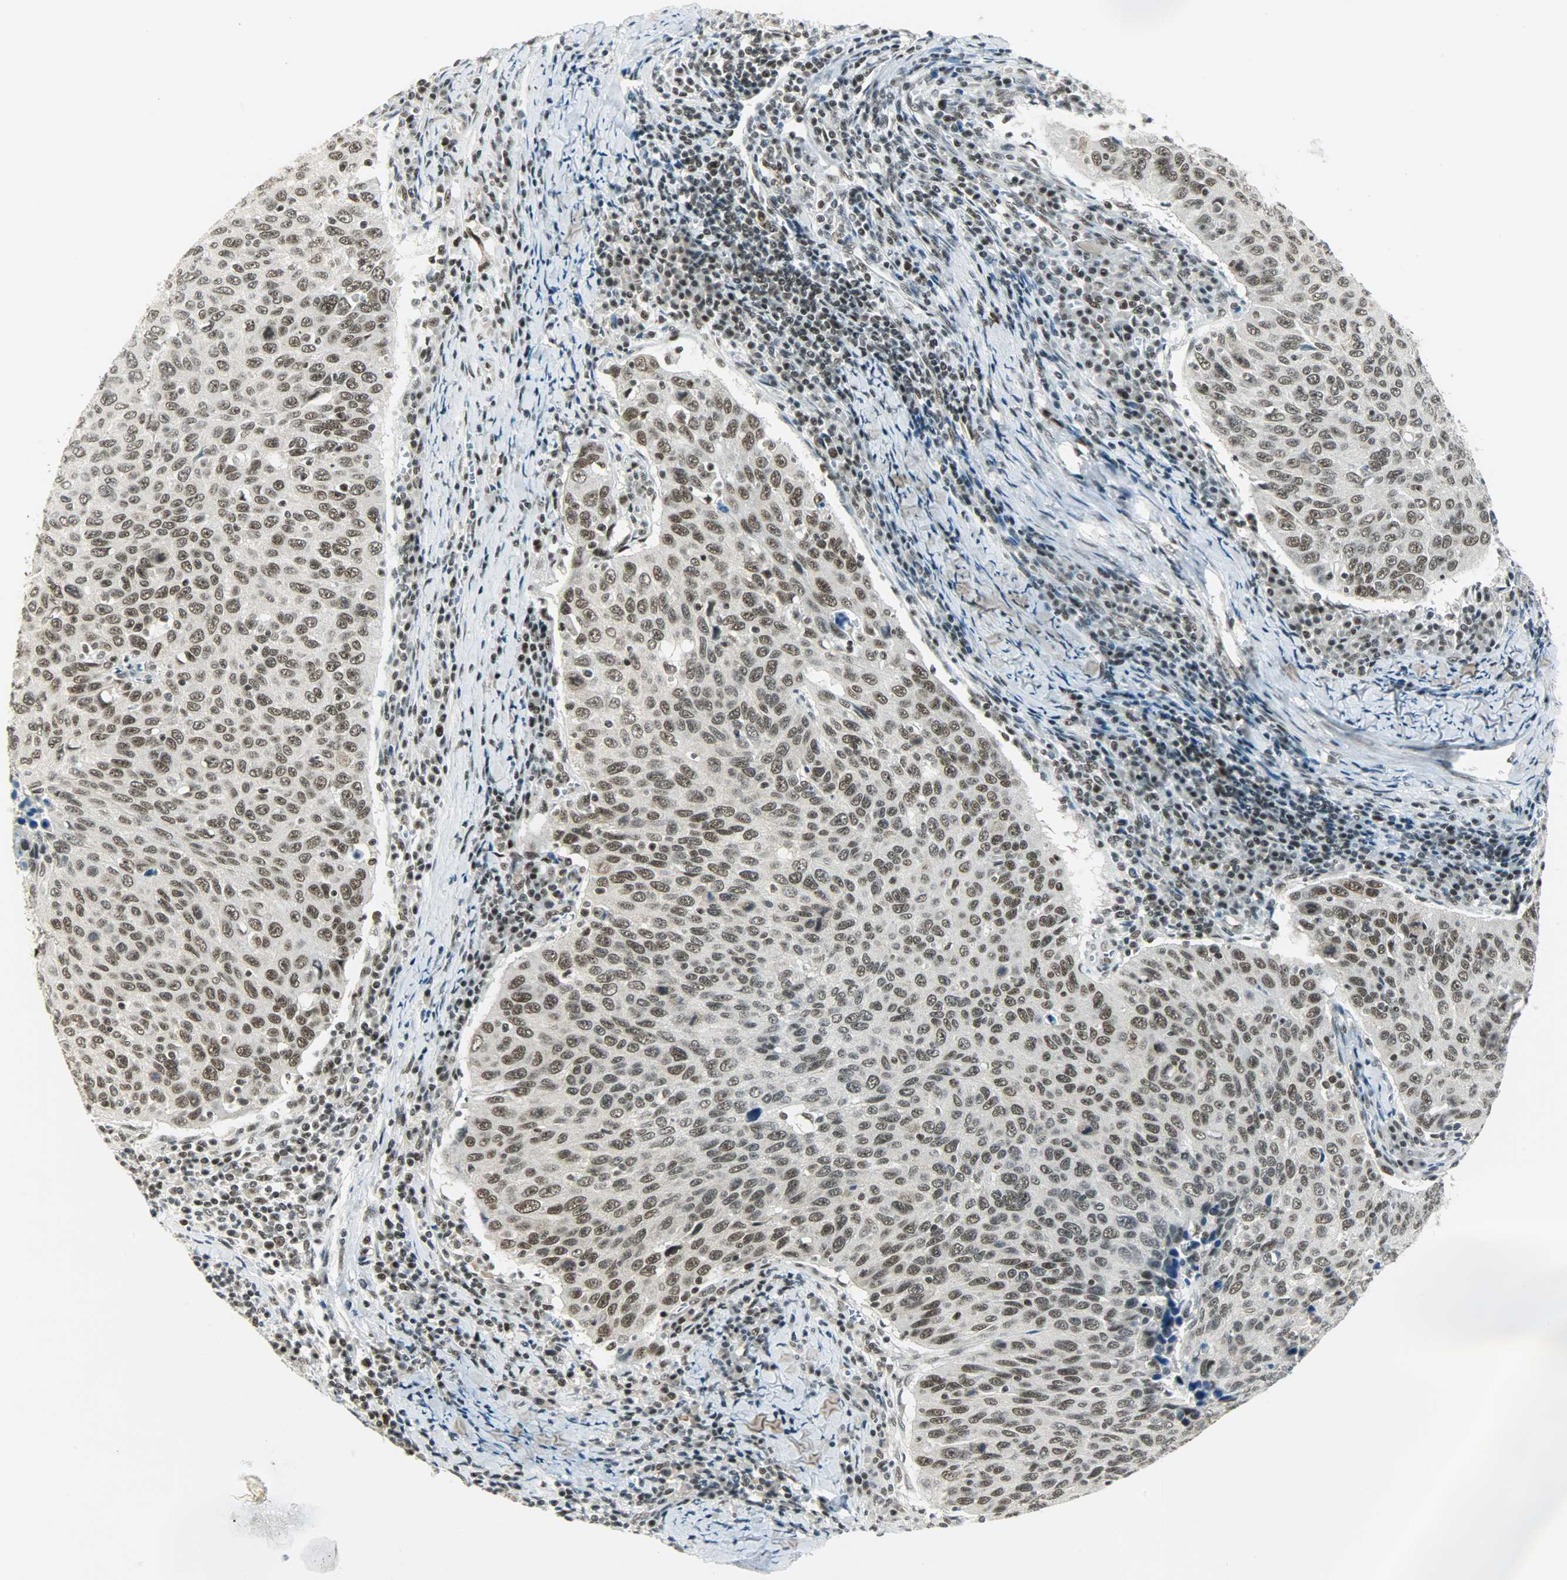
{"staining": {"intensity": "moderate", "quantity": ">75%", "location": "nuclear"}, "tissue": "cervical cancer", "cell_type": "Tumor cells", "image_type": "cancer", "snomed": [{"axis": "morphology", "description": "Squamous cell carcinoma, NOS"}, {"axis": "topography", "description": "Cervix"}], "caption": "A medium amount of moderate nuclear staining is appreciated in approximately >75% of tumor cells in cervical cancer tissue.", "gene": "SUGP1", "patient": {"sex": "female", "age": 53}}